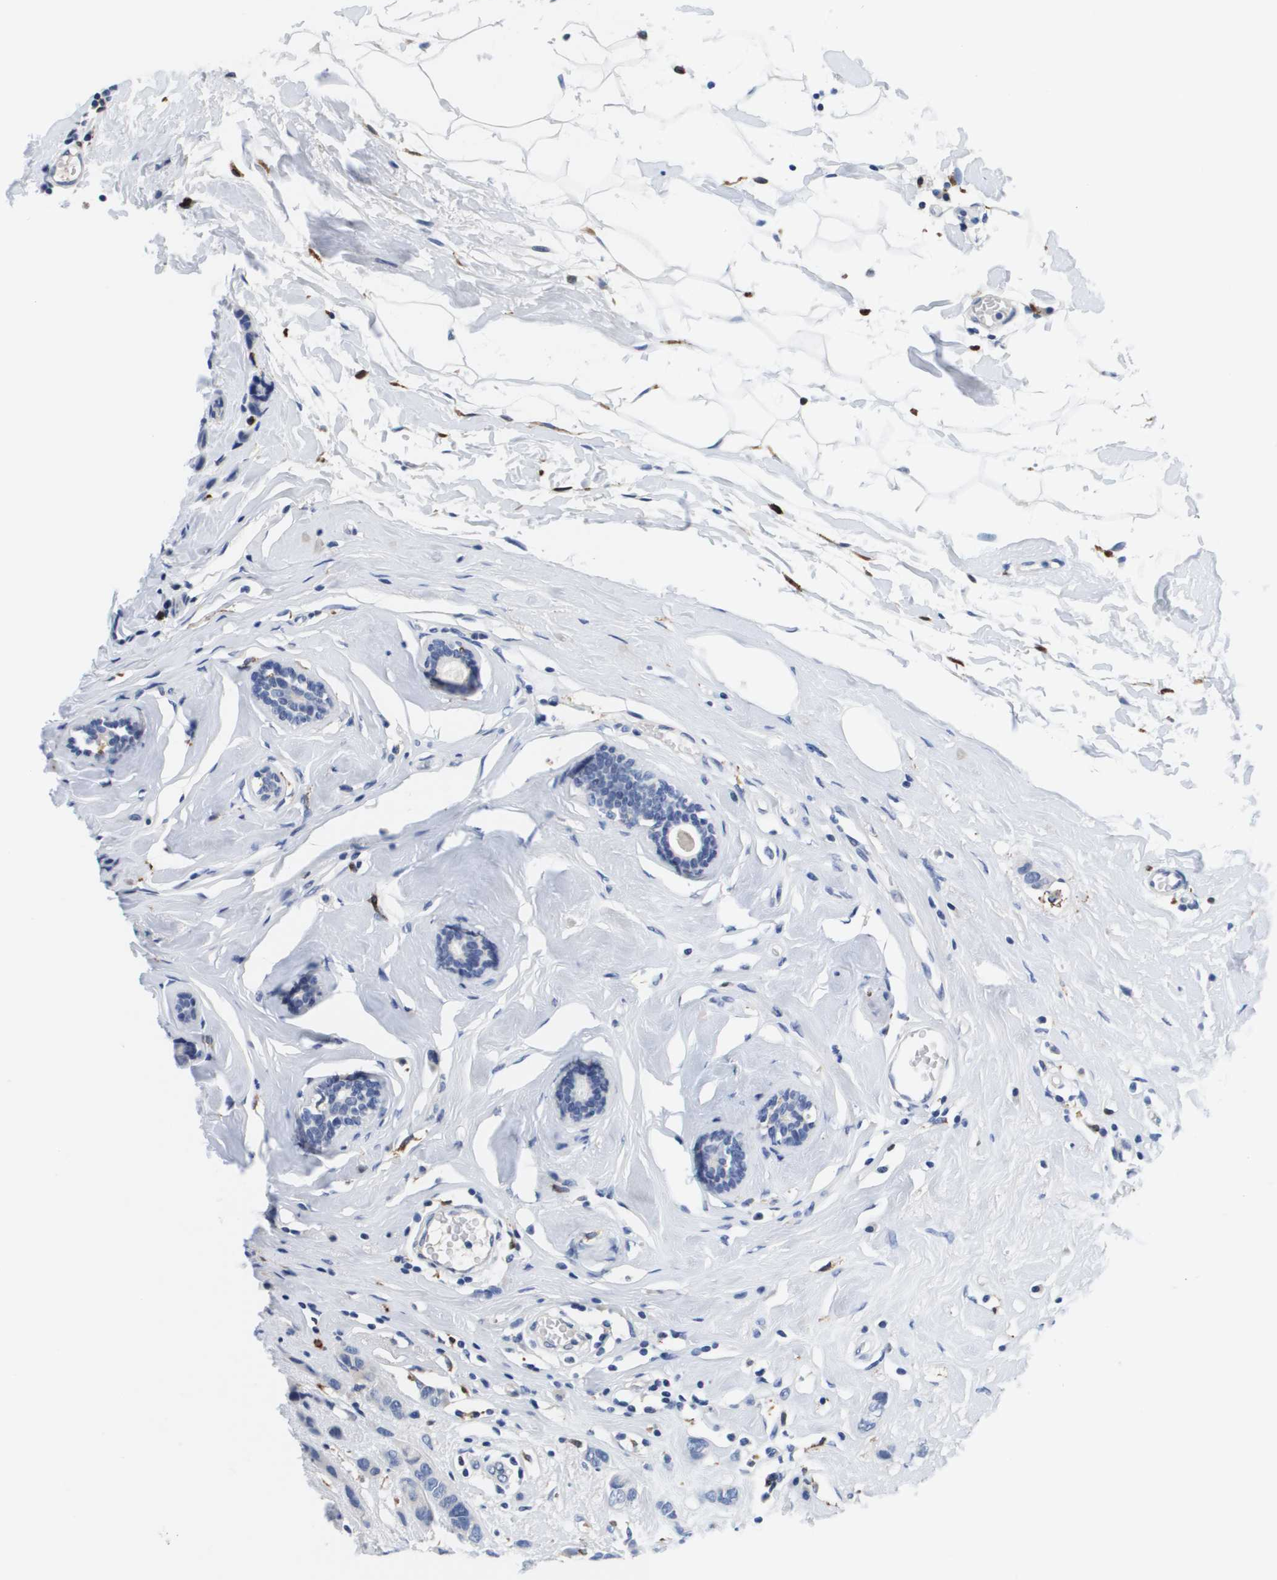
{"staining": {"intensity": "negative", "quantity": "none", "location": "none"}, "tissue": "breast cancer", "cell_type": "Tumor cells", "image_type": "cancer", "snomed": [{"axis": "morphology", "description": "Normal tissue, NOS"}, {"axis": "morphology", "description": "Duct carcinoma"}, {"axis": "topography", "description": "Breast"}], "caption": "The micrograph demonstrates no staining of tumor cells in breast infiltrating ductal carcinoma.", "gene": "HMOX1", "patient": {"sex": "female", "age": 50}}